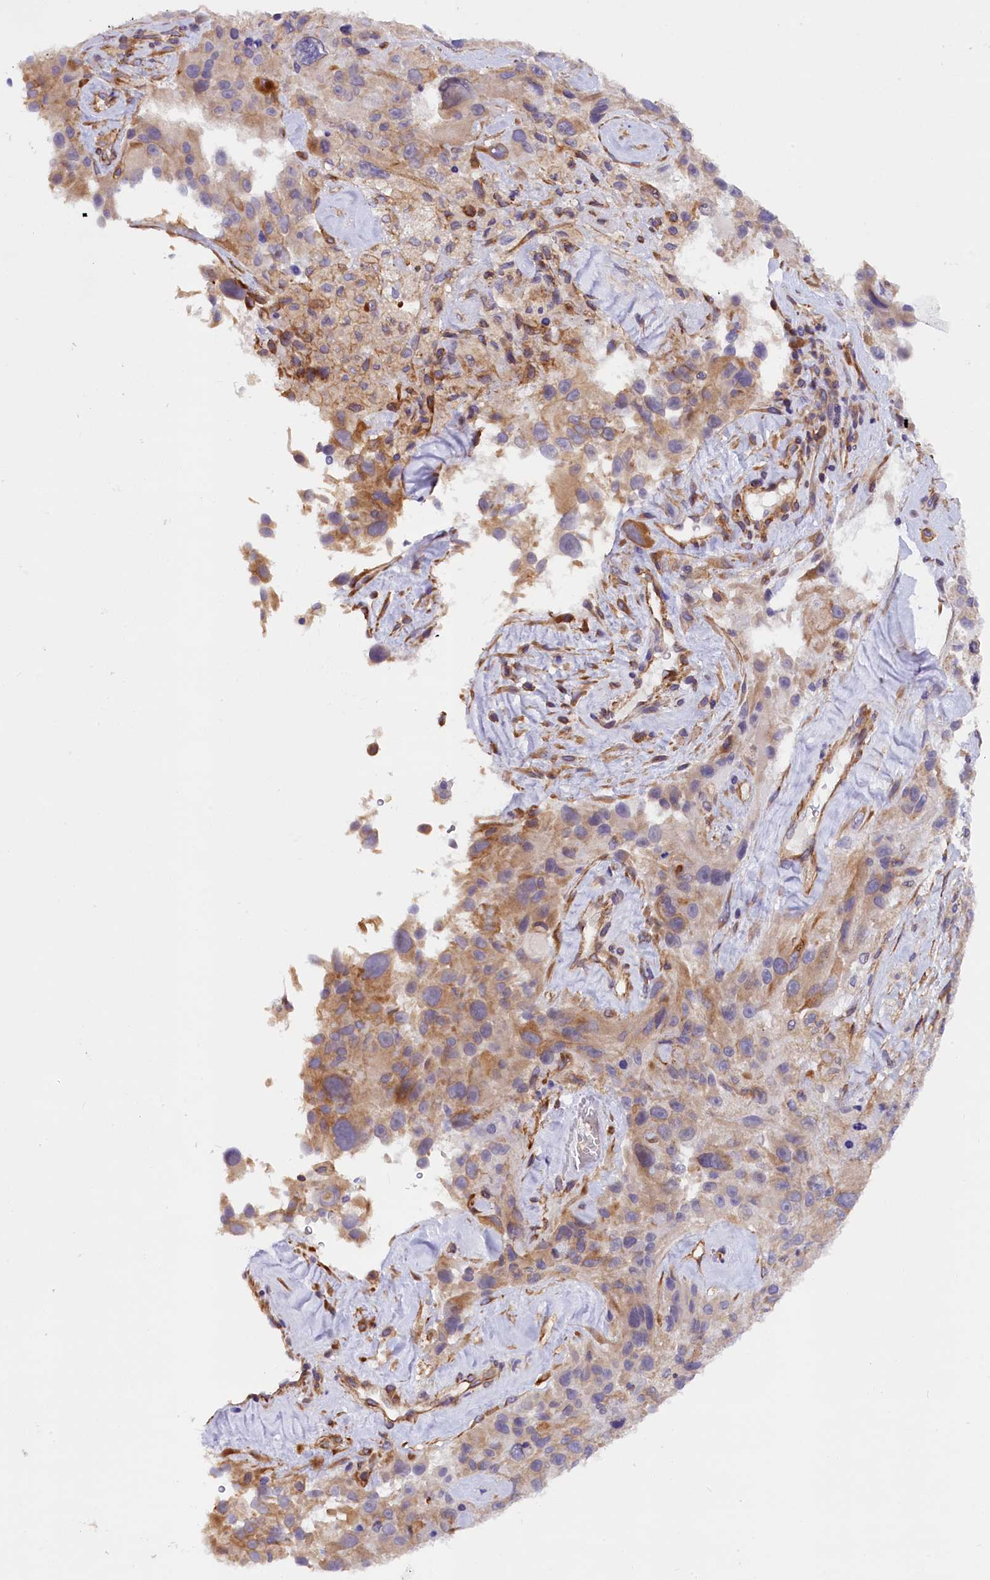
{"staining": {"intensity": "moderate", "quantity": "25%-75%", "location": "cytoplasmic/membranous"}, "tissue": "melanoma", "cell_type": "Tumor cells", "image_type": "cancer", "snomed": [{"axis": "morphology", "description": "Malignant melanoma, Metastatic site"}, {"axis": "topography", "description": "Lymph node"}], "caption": "High-magnification brightfield microscopy of malignant melanoma (metastatic site) stained with DAB (brown) and counterstained with hematoxylin (blue). tumor cells exhibit moderate cytoplasmic/membranous expression is appreciated in approximately25%-75% of cells.", "gene": "MED20", "patient": {"sex": "male", "age": 62}}